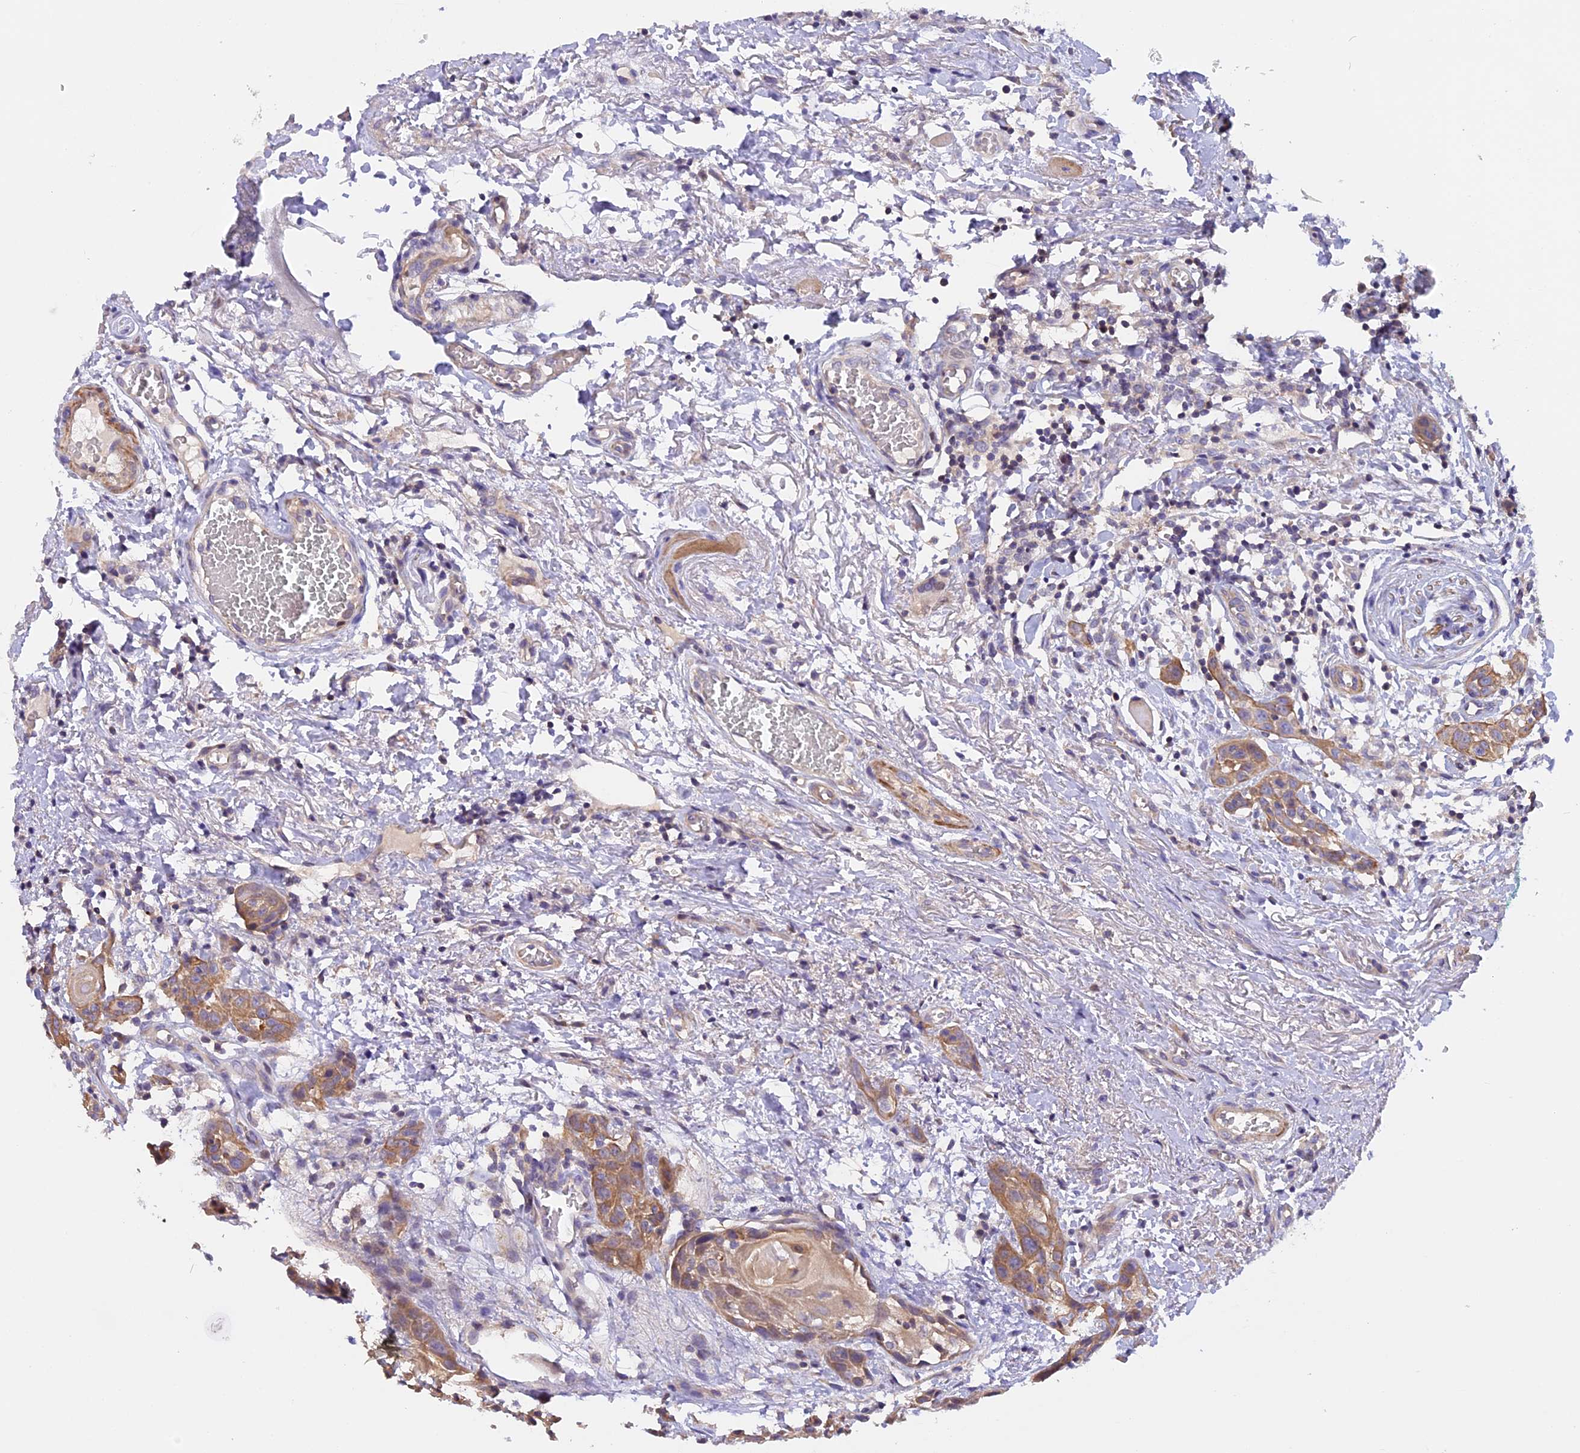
{"staining": {"intensity": "moderate", "quantity": ">75%", "location": "cytoplasmic/membranous"}, "tissue": "head and neck cancer", "cell_type": "Tumor cells", "image_type": "cancer", "snomed": [{"axis": "morphology", "description": "Squamous cell carcinoma, NOS"}, {"axis": "topography", "description": "Oral tissue"}, {"axis": "topography", "description": "Head-Neck"}], "caption": "Head and neck cancer stained with a brown dye displays moderate cytoplasmic/membranous positive expression in approximately >75% of tumor cells.", "gene": "FAM98C", "patient": {"sex": "female", "age": 50}}